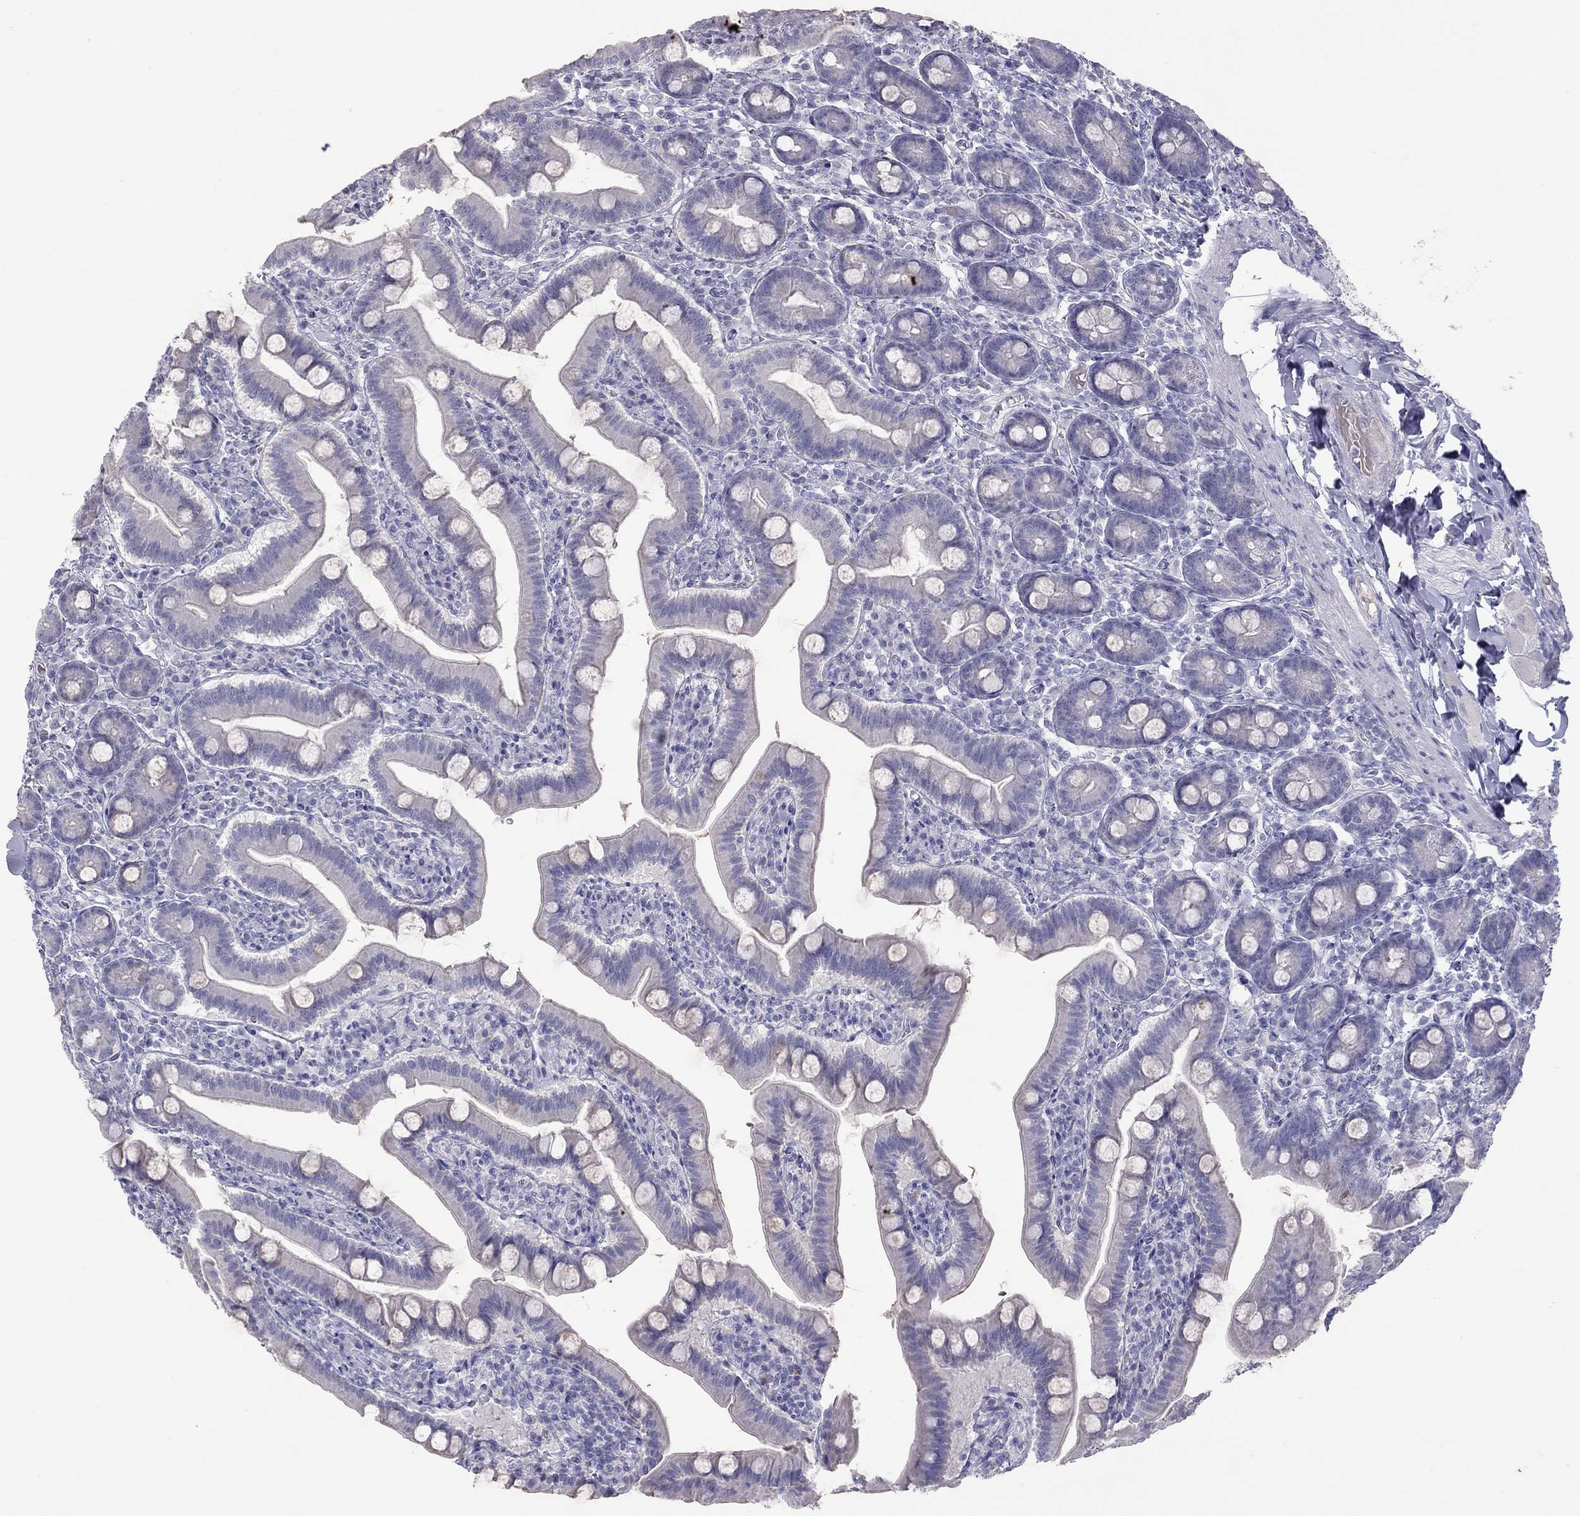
{"staining": {"intensity": "negative", "quantity": "none", "location": "none"}, "tissue": "small intestine", "cell_type": "Glandular cells", "image_type": "normal", "snomed": [{"axis": "morphology", "description": "Normal tissue, NOS"}, {"axis": "topography", "description": "Small intestine"}], "caption": "Immunohistochemistry (IHC) histopathology image of unremarkable small intestine stained for a protein (brown), which demonstrates no expression in glandular cells. Nuclei are stained in blue.", "gene": "MUC16", "patient": {"sex": "male", "age": 66}}